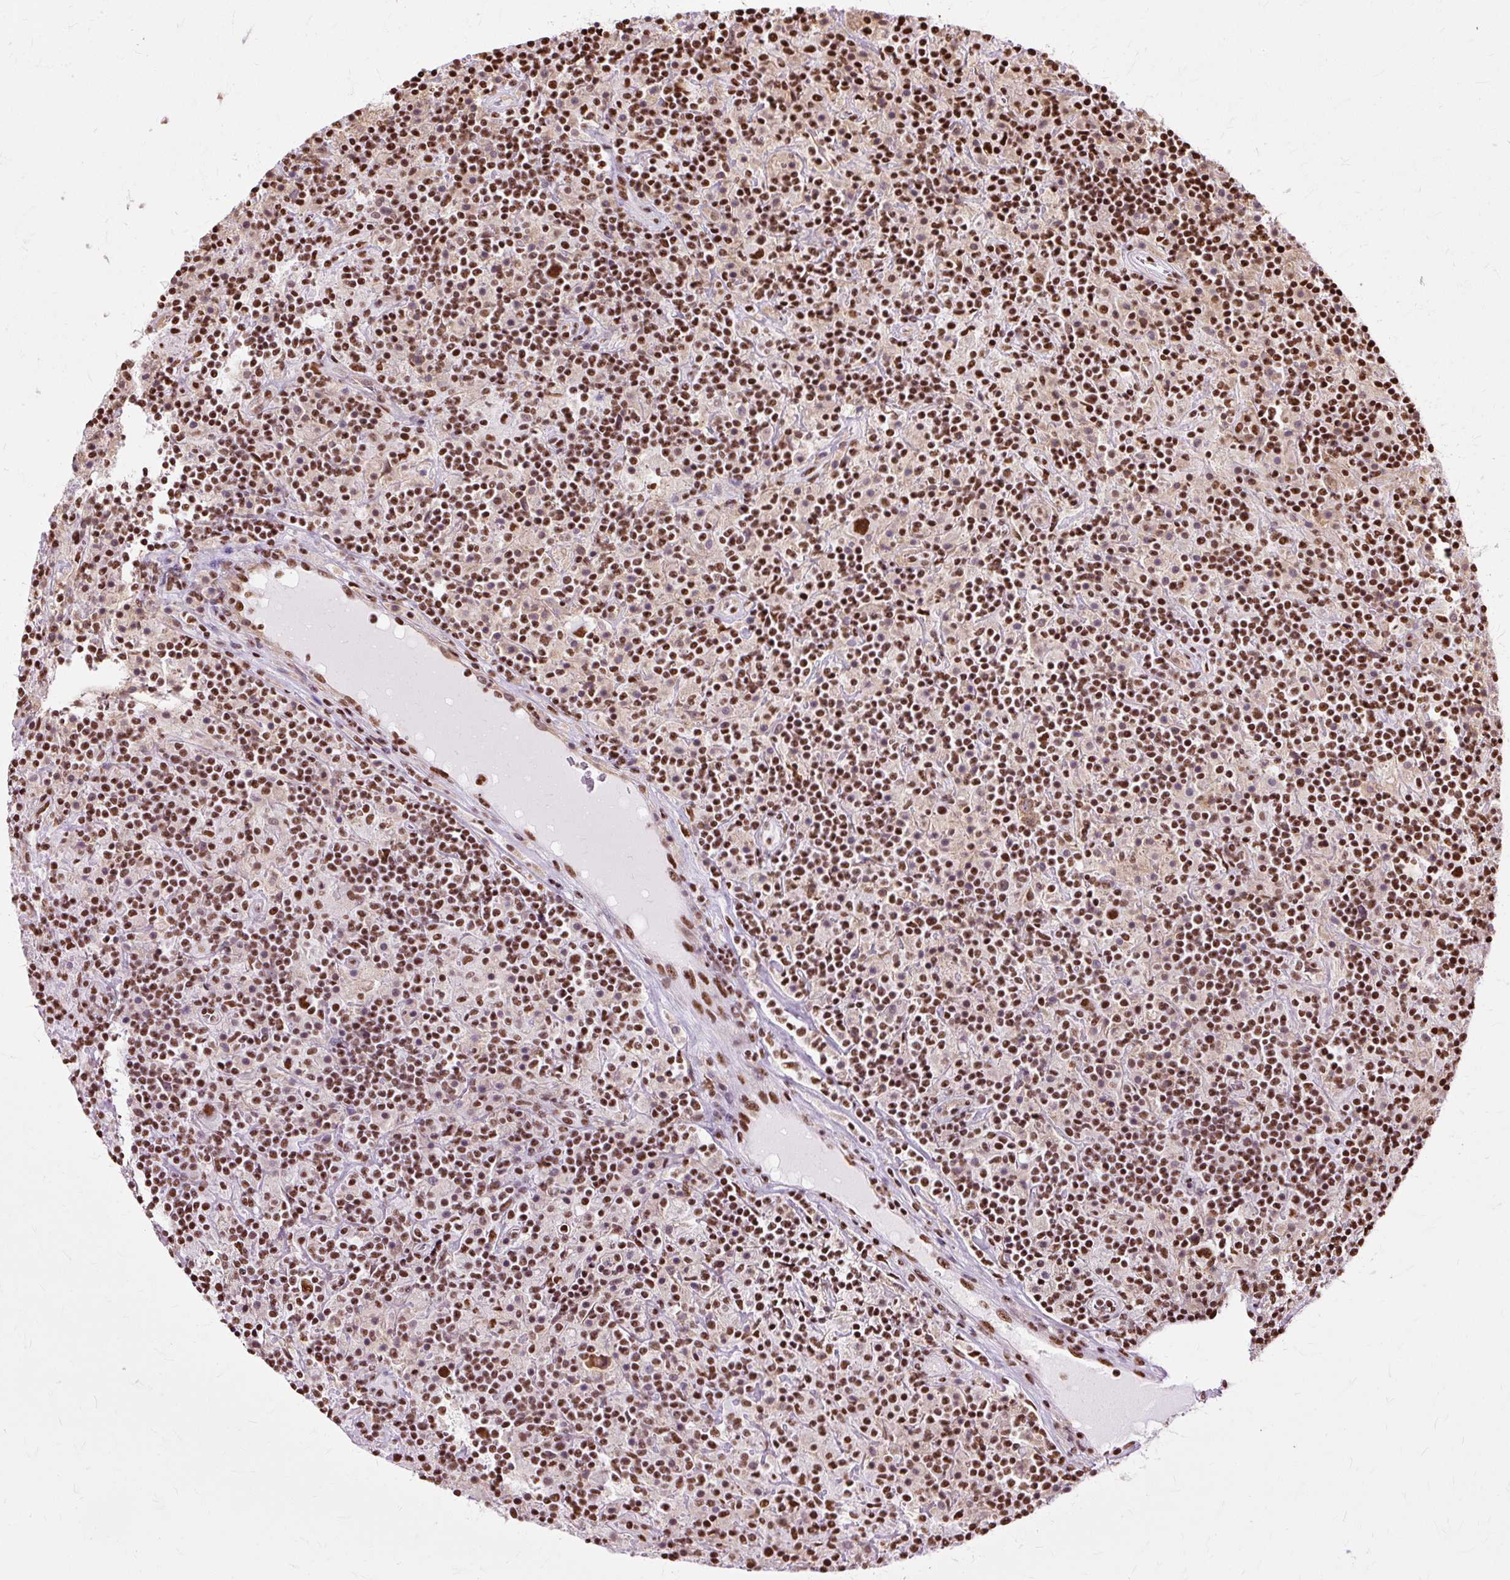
{"staining": {"intensity": "strong", "quantity": ">75%", "location": "nuclear"}, "tissue": "lymphoma", "cell_type": "Tumor cells", "image_type": "cancer", "snomed": [{"axis": "morphology", "description": "Hodgkin's disease, NOS"}, {"axis": "topography", "description": "Lymph node"}], "caption": "An IHC micrograph of neoplastic tissue is shown. Protein staining in brown shows strong nuclear positivity in lymphoma within tumor cells.", "gene": "XRCC6", "patient": {"sex": "male", "age": 70}}